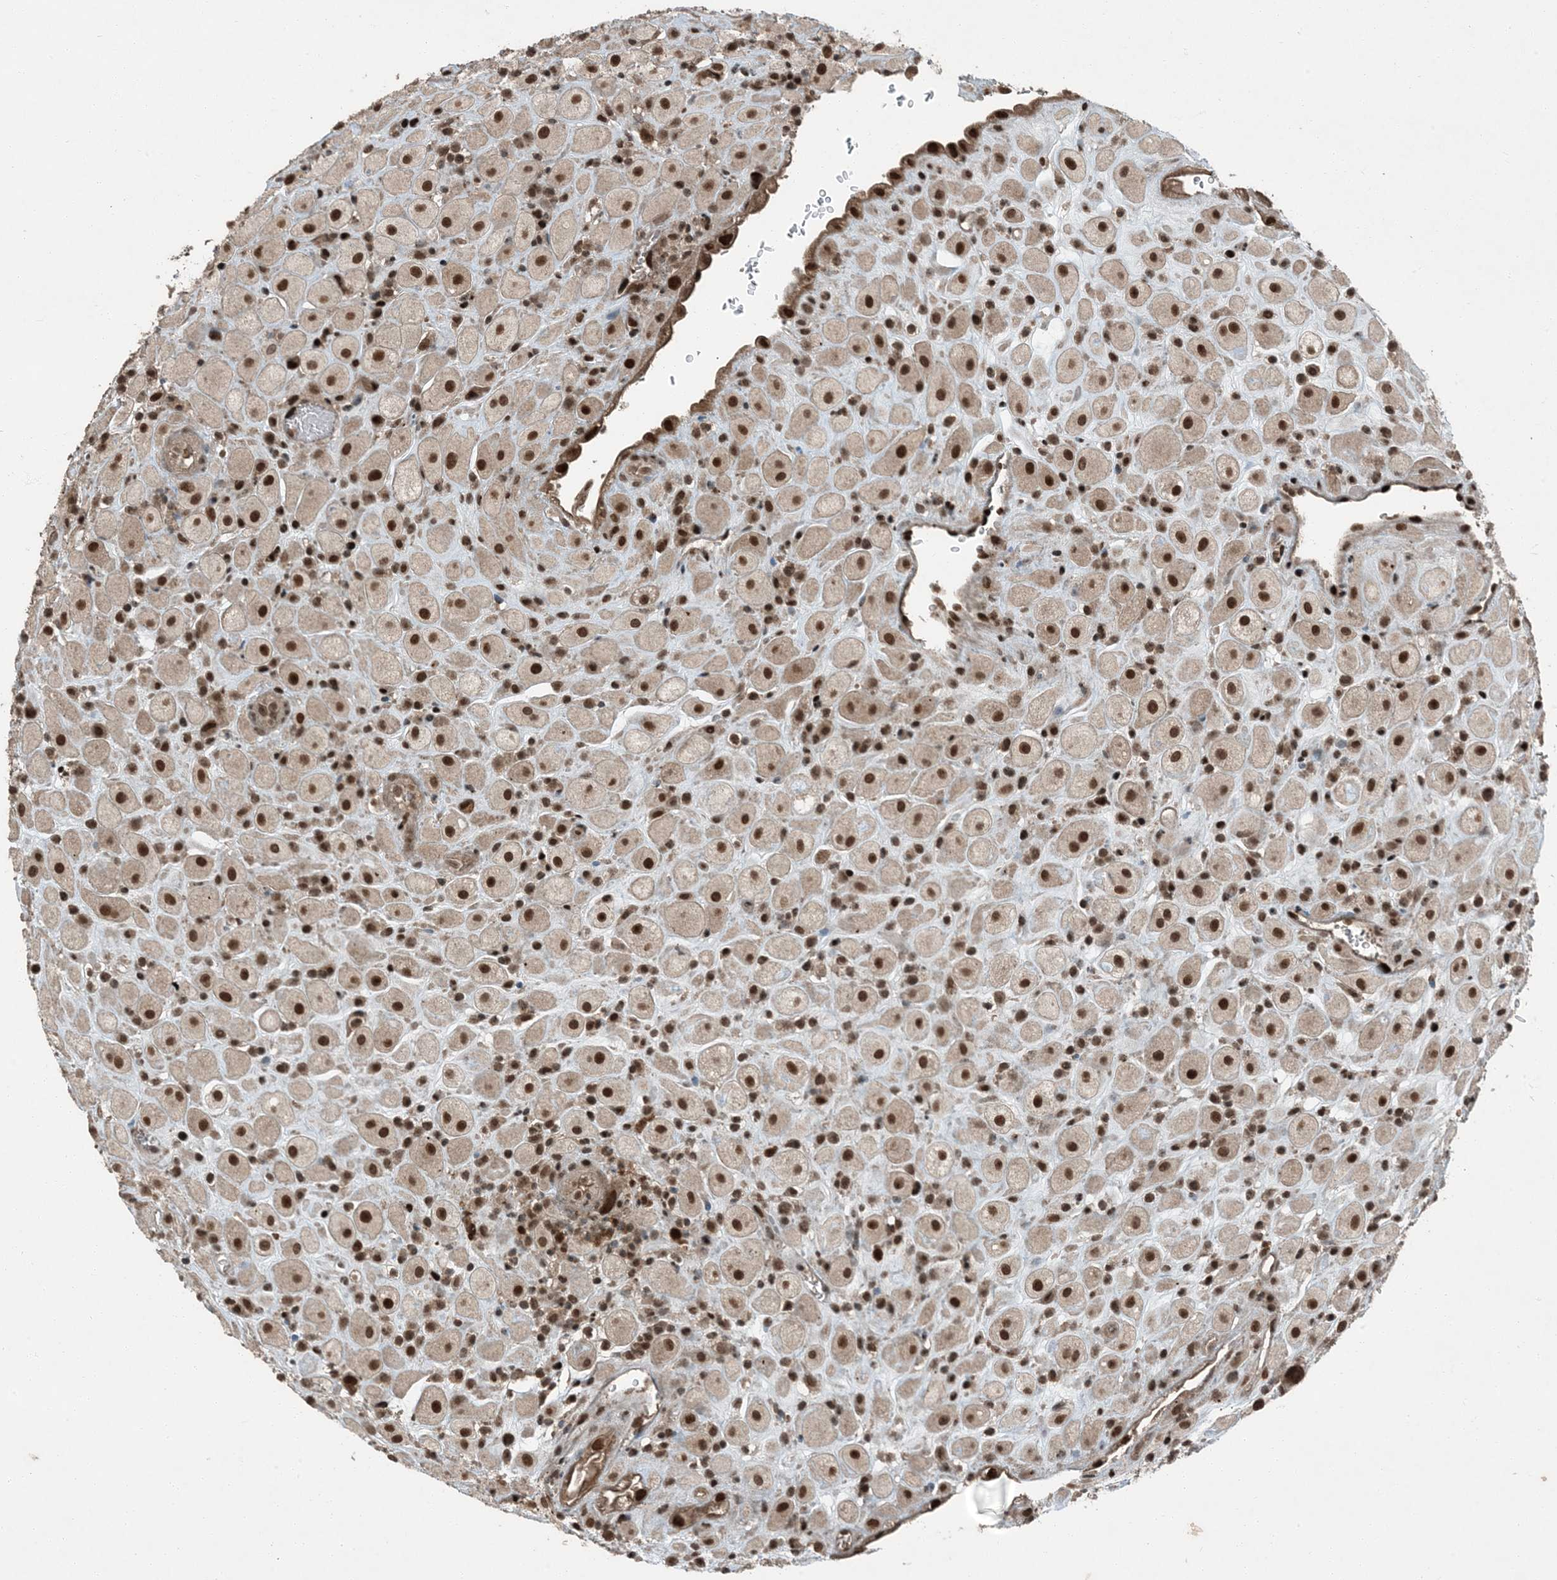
{"staining": {"intensity": "strong", "quantity": ">75%", "location": "nuclear"}, "tissue": "placenta", "cell_type": "Decidual cells", "image_type": "normal", "snomed": [{"axis": "morphology", "description": "Normal tissue, NOS"}, {"axis": "topography", "description": "Placenta"}], "caption": "Protein staining of benign placenta demonstrates strong nuclear staining in approximately >75% of decidual cells.", "gene": "TRAPPC12", "patient": {"sex": "female", "age": 35}}